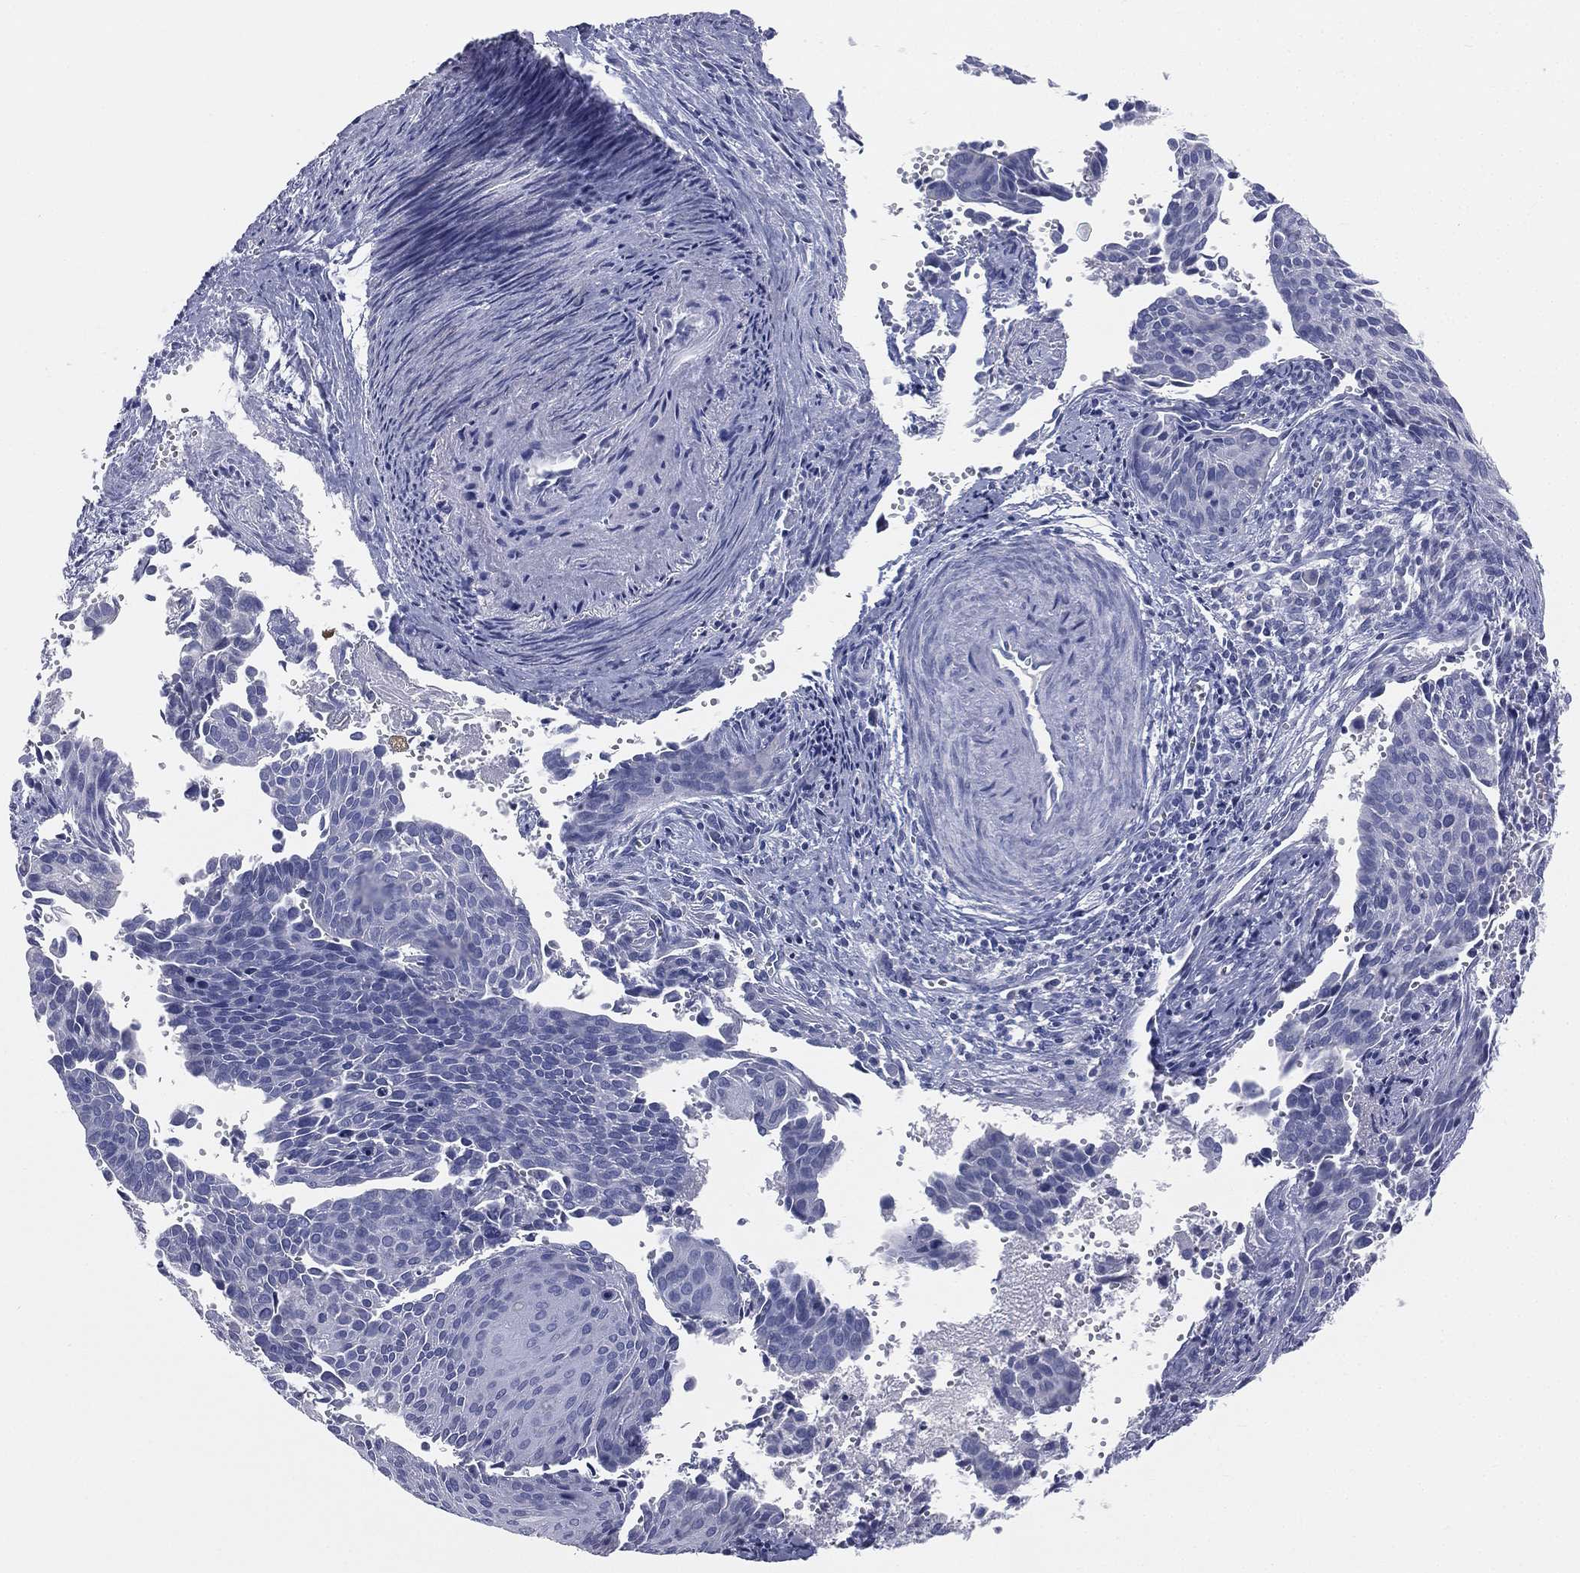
{"staining": {"intensity": "negative", "quantity": "none", "location": "none"}, "tissue": "cervical cancer", "cell_type": "Tumor cells", "image_type": "cancer", "snomed": [{"axis": "morphology", "description": "Squamous cell carcinoma, NOS"}, {"axis": "topography", "description": "Cervix"}], "caption": "Immunohistochemistry photomicrograph of neoplastic tissue: squamous cell carcinoma (cervical) stained with DAB (3,3'-diaminobenzidine) demonstrates no significant protein positivity in tumor cells.", "gene": "STK31", "patient": {"sex": "female", "age": 29}}